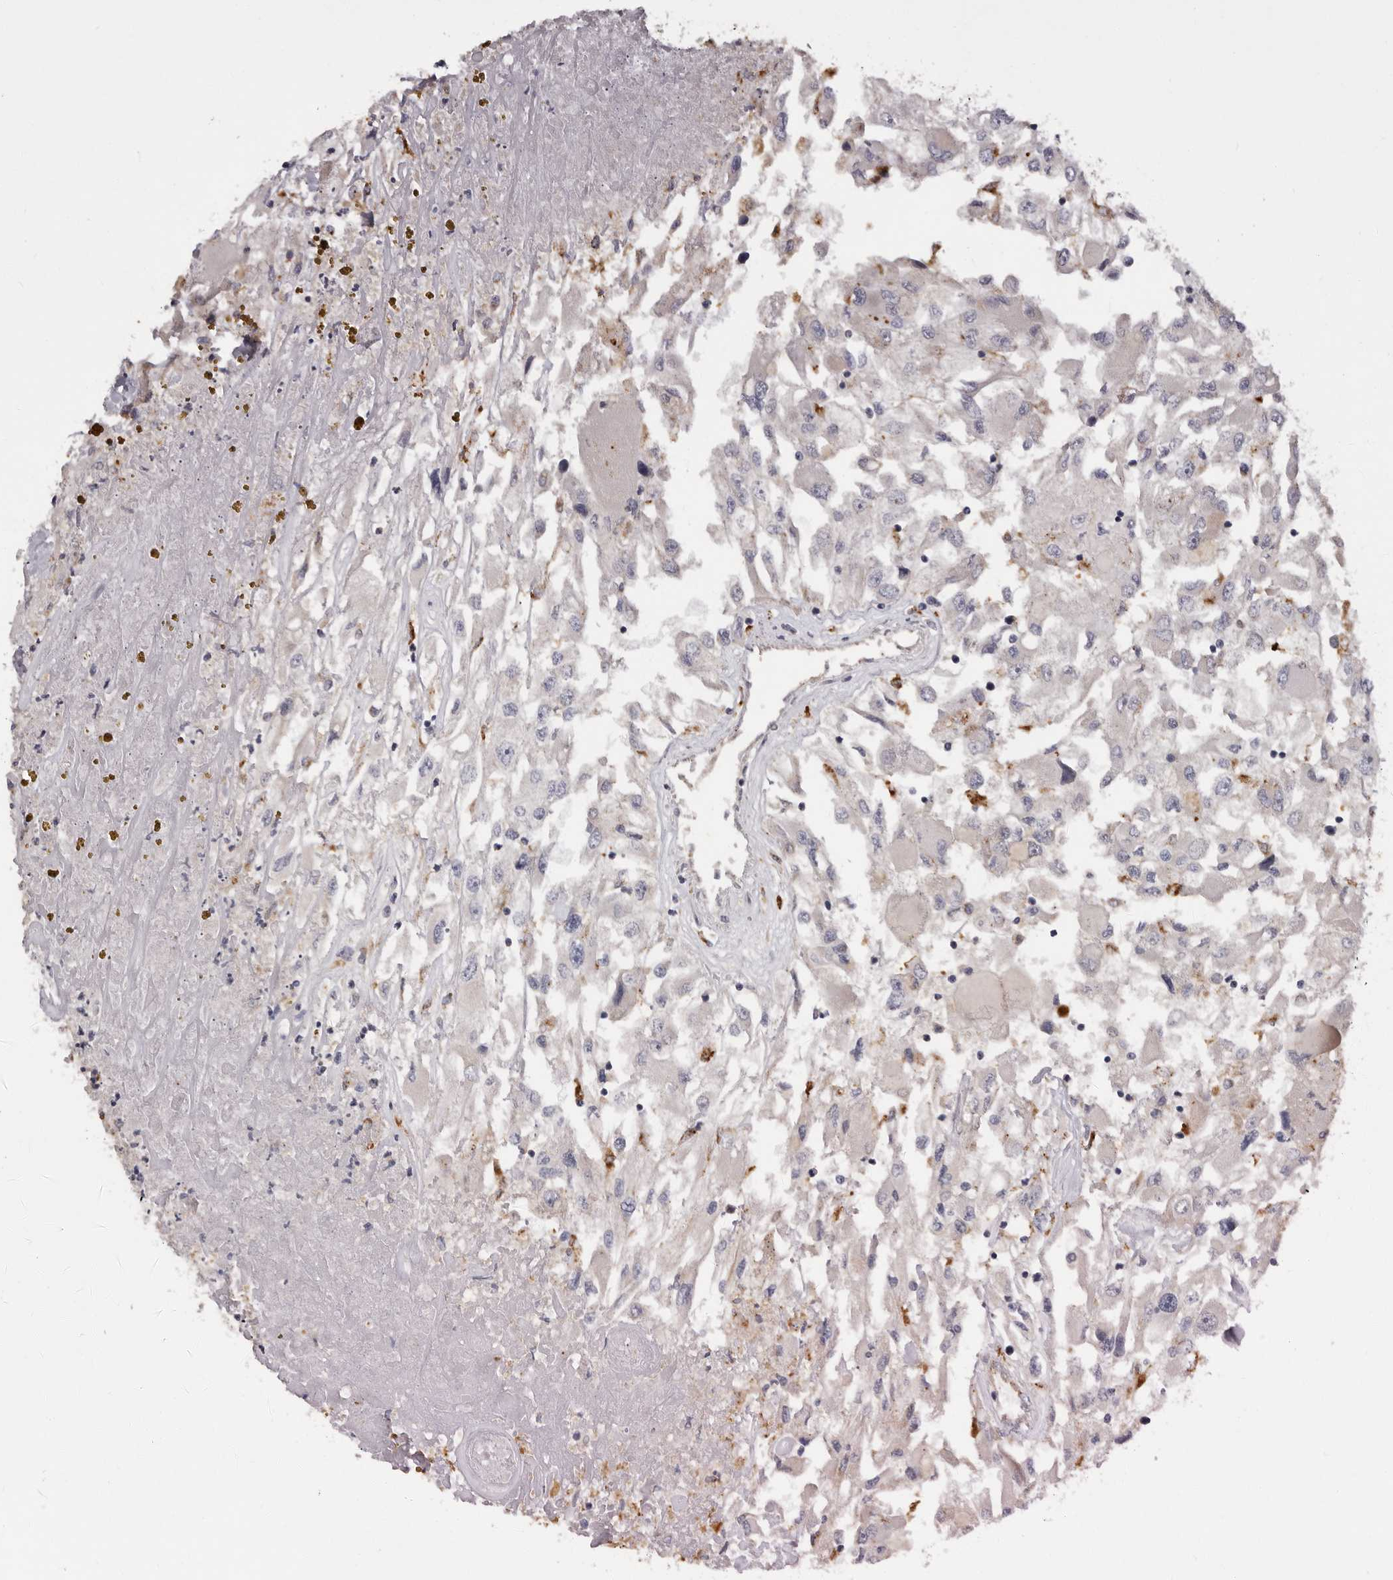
{"staining": {"intensity": "negative", "quantity": "none", "location": "none"}, "tissue": "renal cancer", "cell_type": "Tumor cells", "image_type": "cancer", "snomed": [{"axis": "morphology", "description": "Adenocarcinoma, NOS"}, {"axis": "topography", "description": "Kidney"}], "caption": "Immunohistochemical staining of renal adenocarcinoma exhibits no significant expression in tumor cells.", "gene": "DAP", "patient": {"sex": "female", "age": 52}}